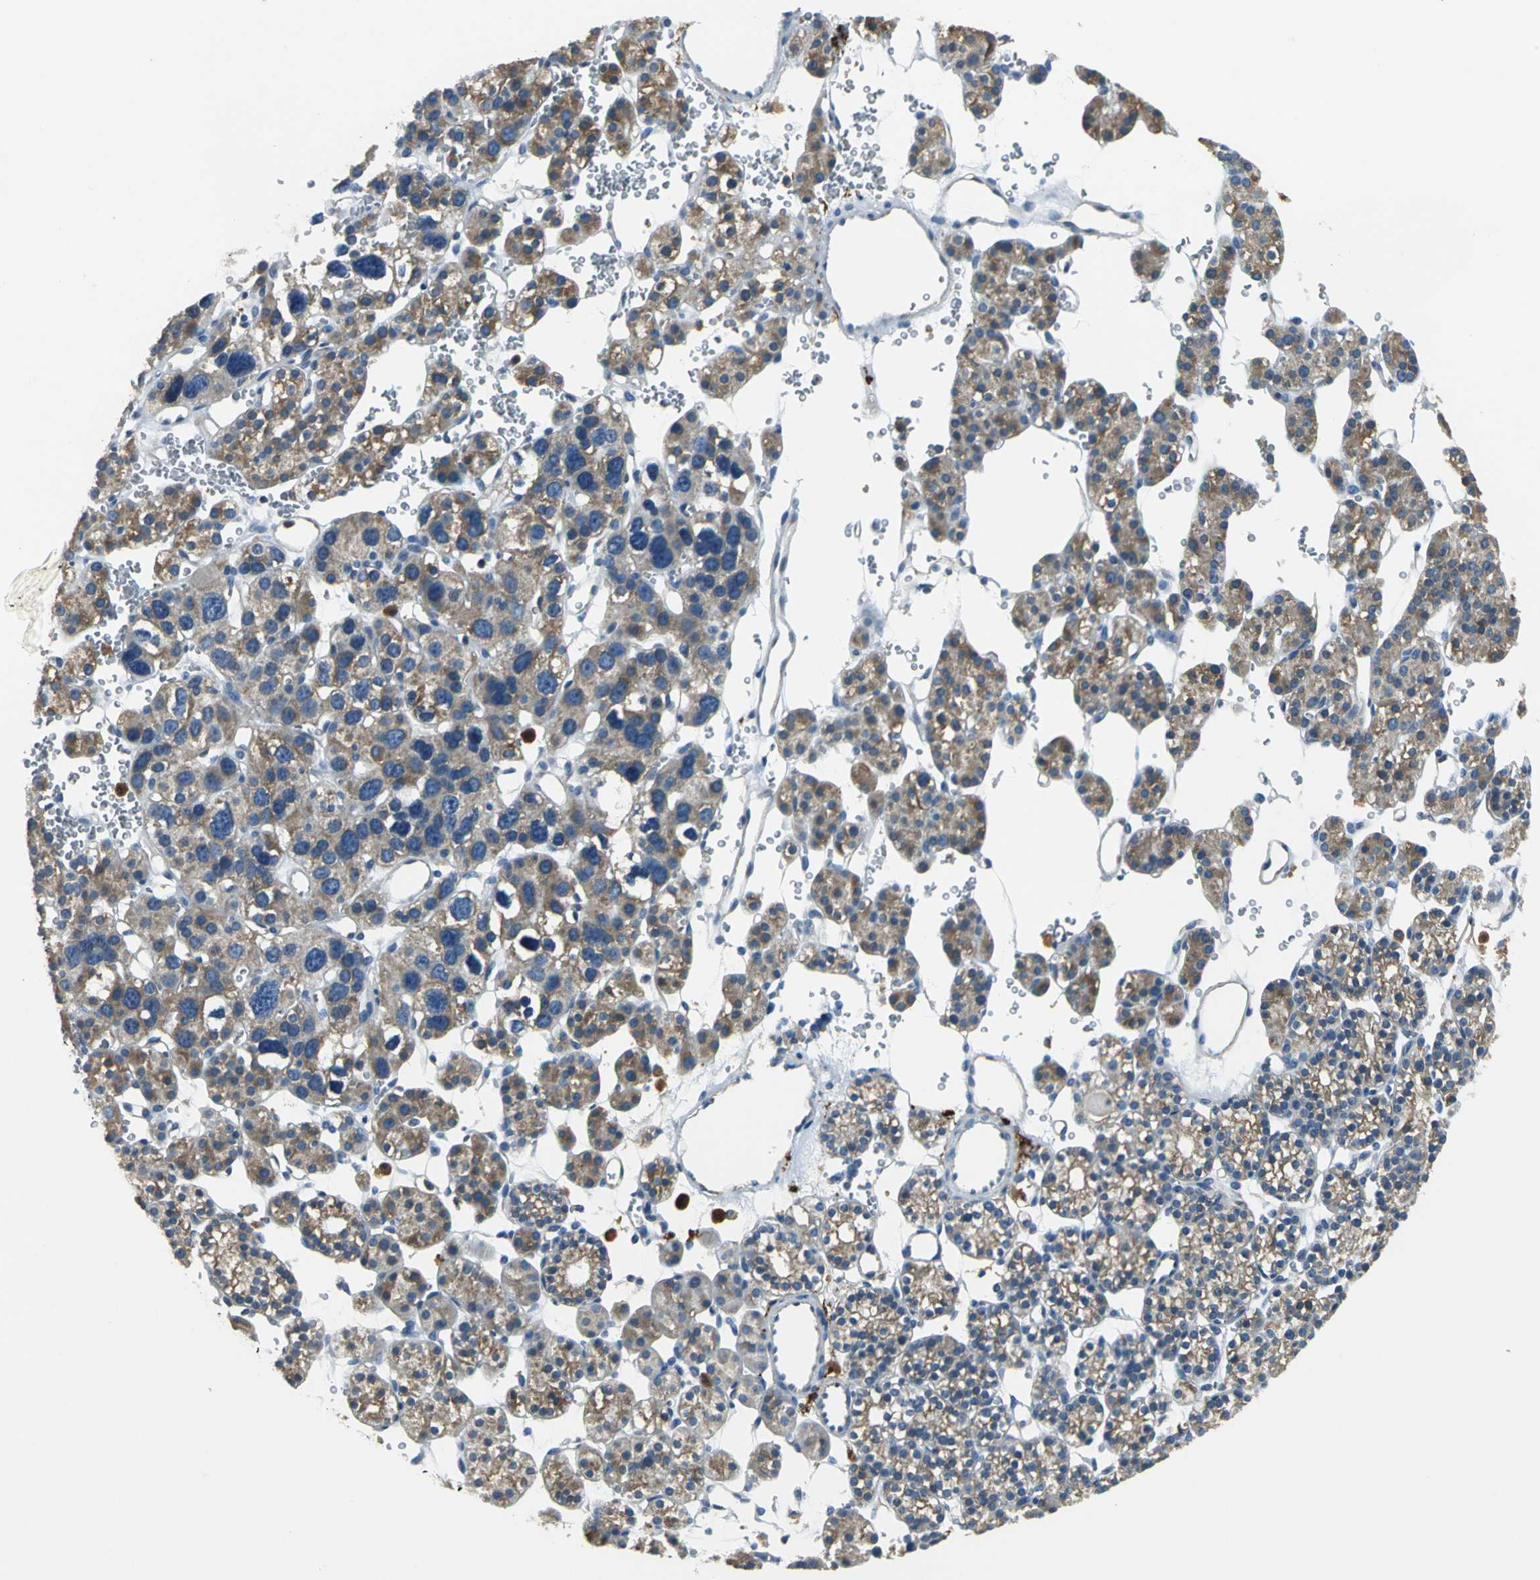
{"staining": {"intensity": "moderate", "quantity": ">75%", "location": "cytoplasmic/membranous"}, "tissue": "parathyroid gland", "cell_type": "Glandular cells", "image_type": "normal", "snomed": [{"axis": "morphology", "description": "Normal tissue, NOS"}, {"axis": "topography", "description": "Parathyroid gland"}], "caption": "Parathyroid gland was stained to show a protein in brown. There is medium levels of moderate cytoplasmic/membranous positivity in approximately >75% of glandular cells. Ihc stains the protein of interest in brown and the nuclei are stained blue.", "gene": "SLC16A7", "patient": {"sex": "female", "age": 64}}